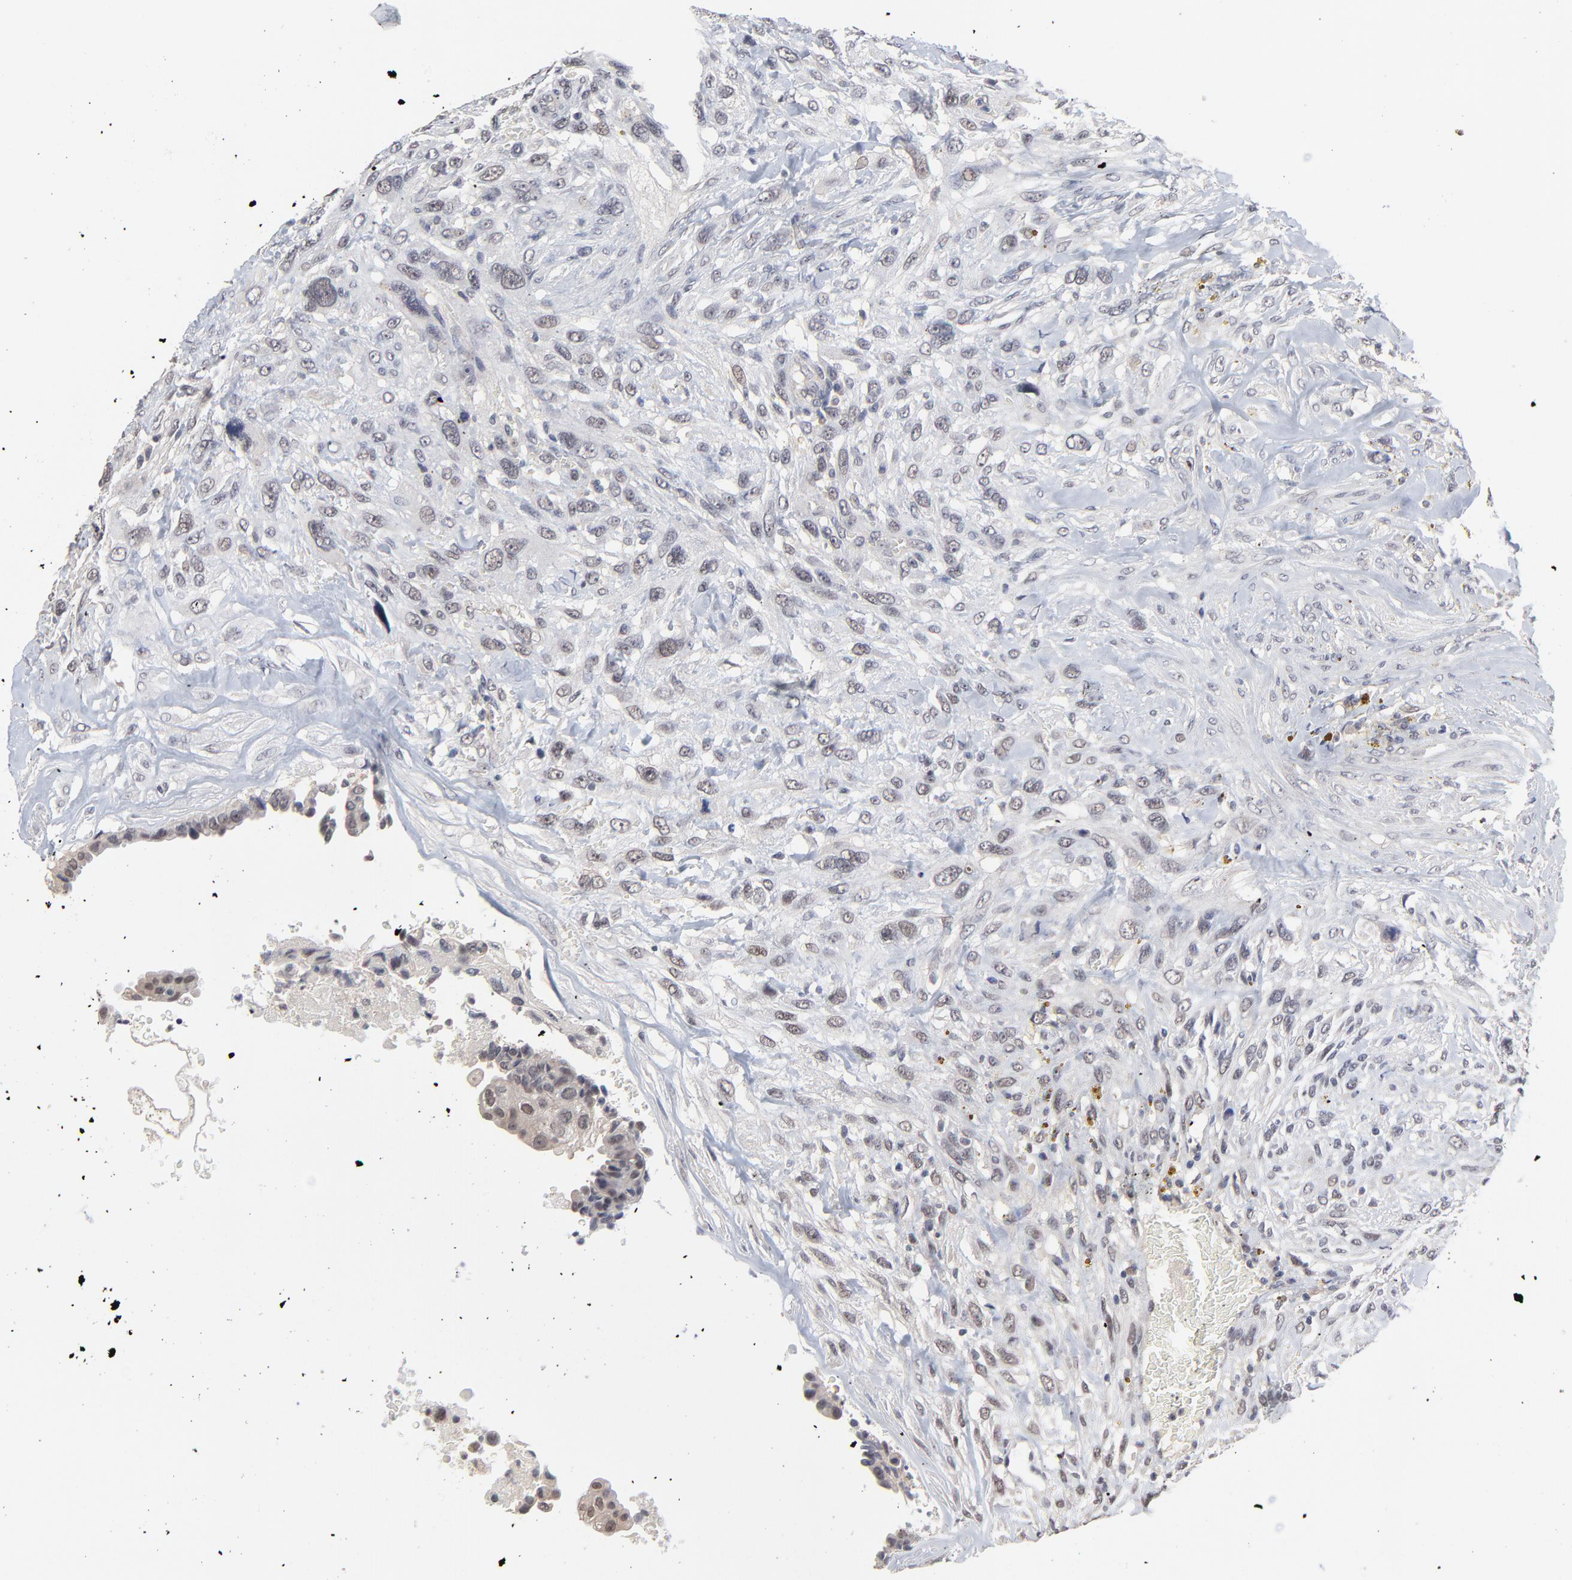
{"staining": {"intensity": "weak", "quantity": "<25%", "location": "nuclear"}, "tissue": "breast cancer", "cell_type": "Tumor cells", "image_type": "cancer", "snomed": [{"axis": "morphology", "description": "Neoplasm, malignant, NOS"}, {"axis": "topography", "description": "Breast"}], "caption": "Photomicrograph shows no protein positivity in tumor cells of breast neoplasm (malignant) tissue.", "gene": "FAM199X", "patient": {"sex": "female", "age": 50}}